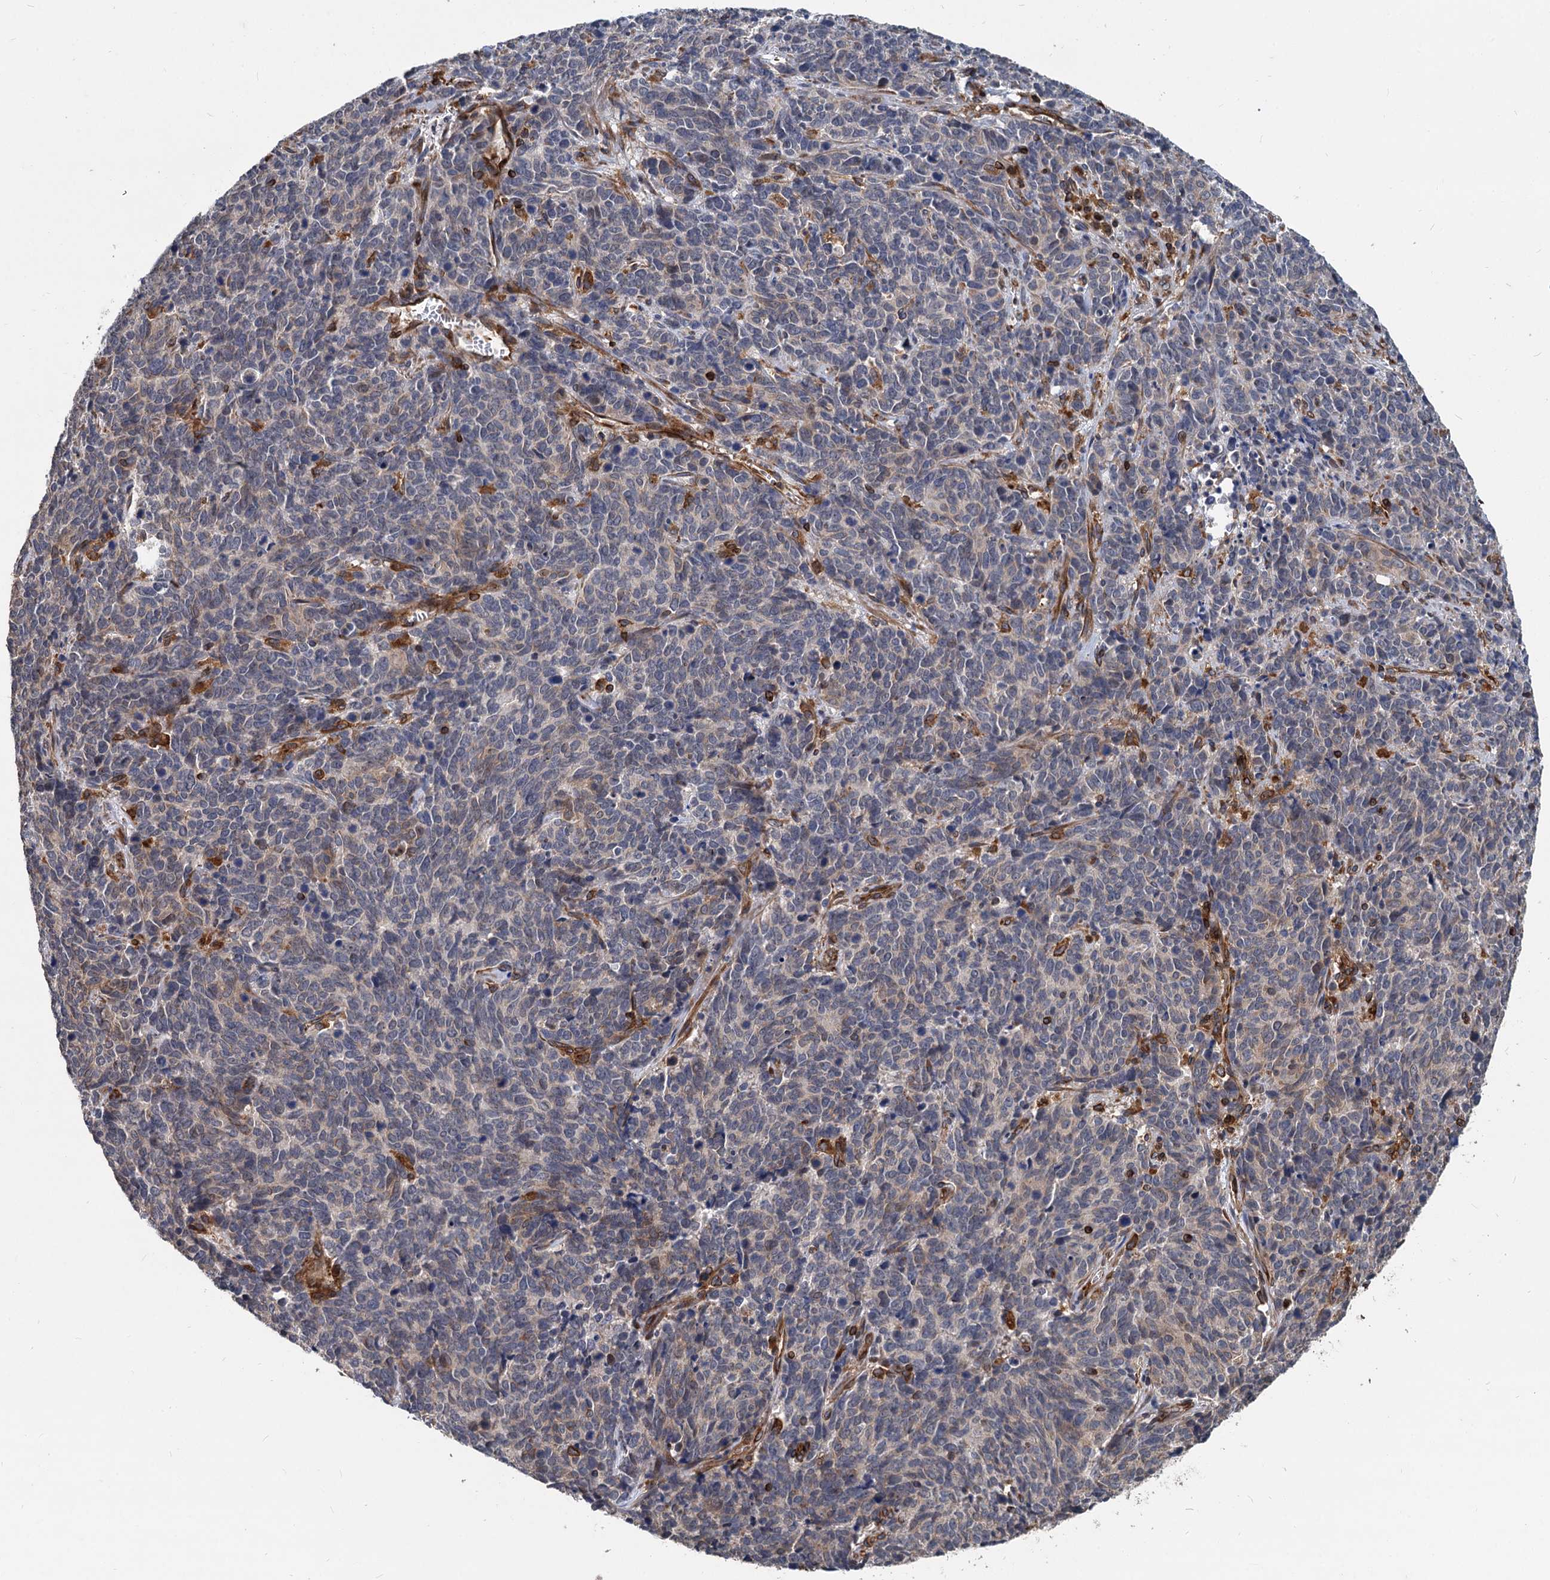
{"staining": {"intensity": "negative", "quantity": "none", "location": "none"}, "tissue": "cervical cancer", "cell_type": "Tumor cells", "image_type": "cancer", "snomed": [{"axis": "morphology", "description": "Squamous cell carcinoma, NOS"}, {"axis": "topography", "description": "Cervix"}], "caption": "An IHC micrograph of cervical cancer is shown. There is no staining in tumor cells of cervical cancer. Brightfield microscopy of immunohistochemistry (IHC) stained with DAB (brown) and hematoxylin (blue), captured at high magnification.", "gene": "STIM1", "patient": {"sex": "female", "age": 60}}